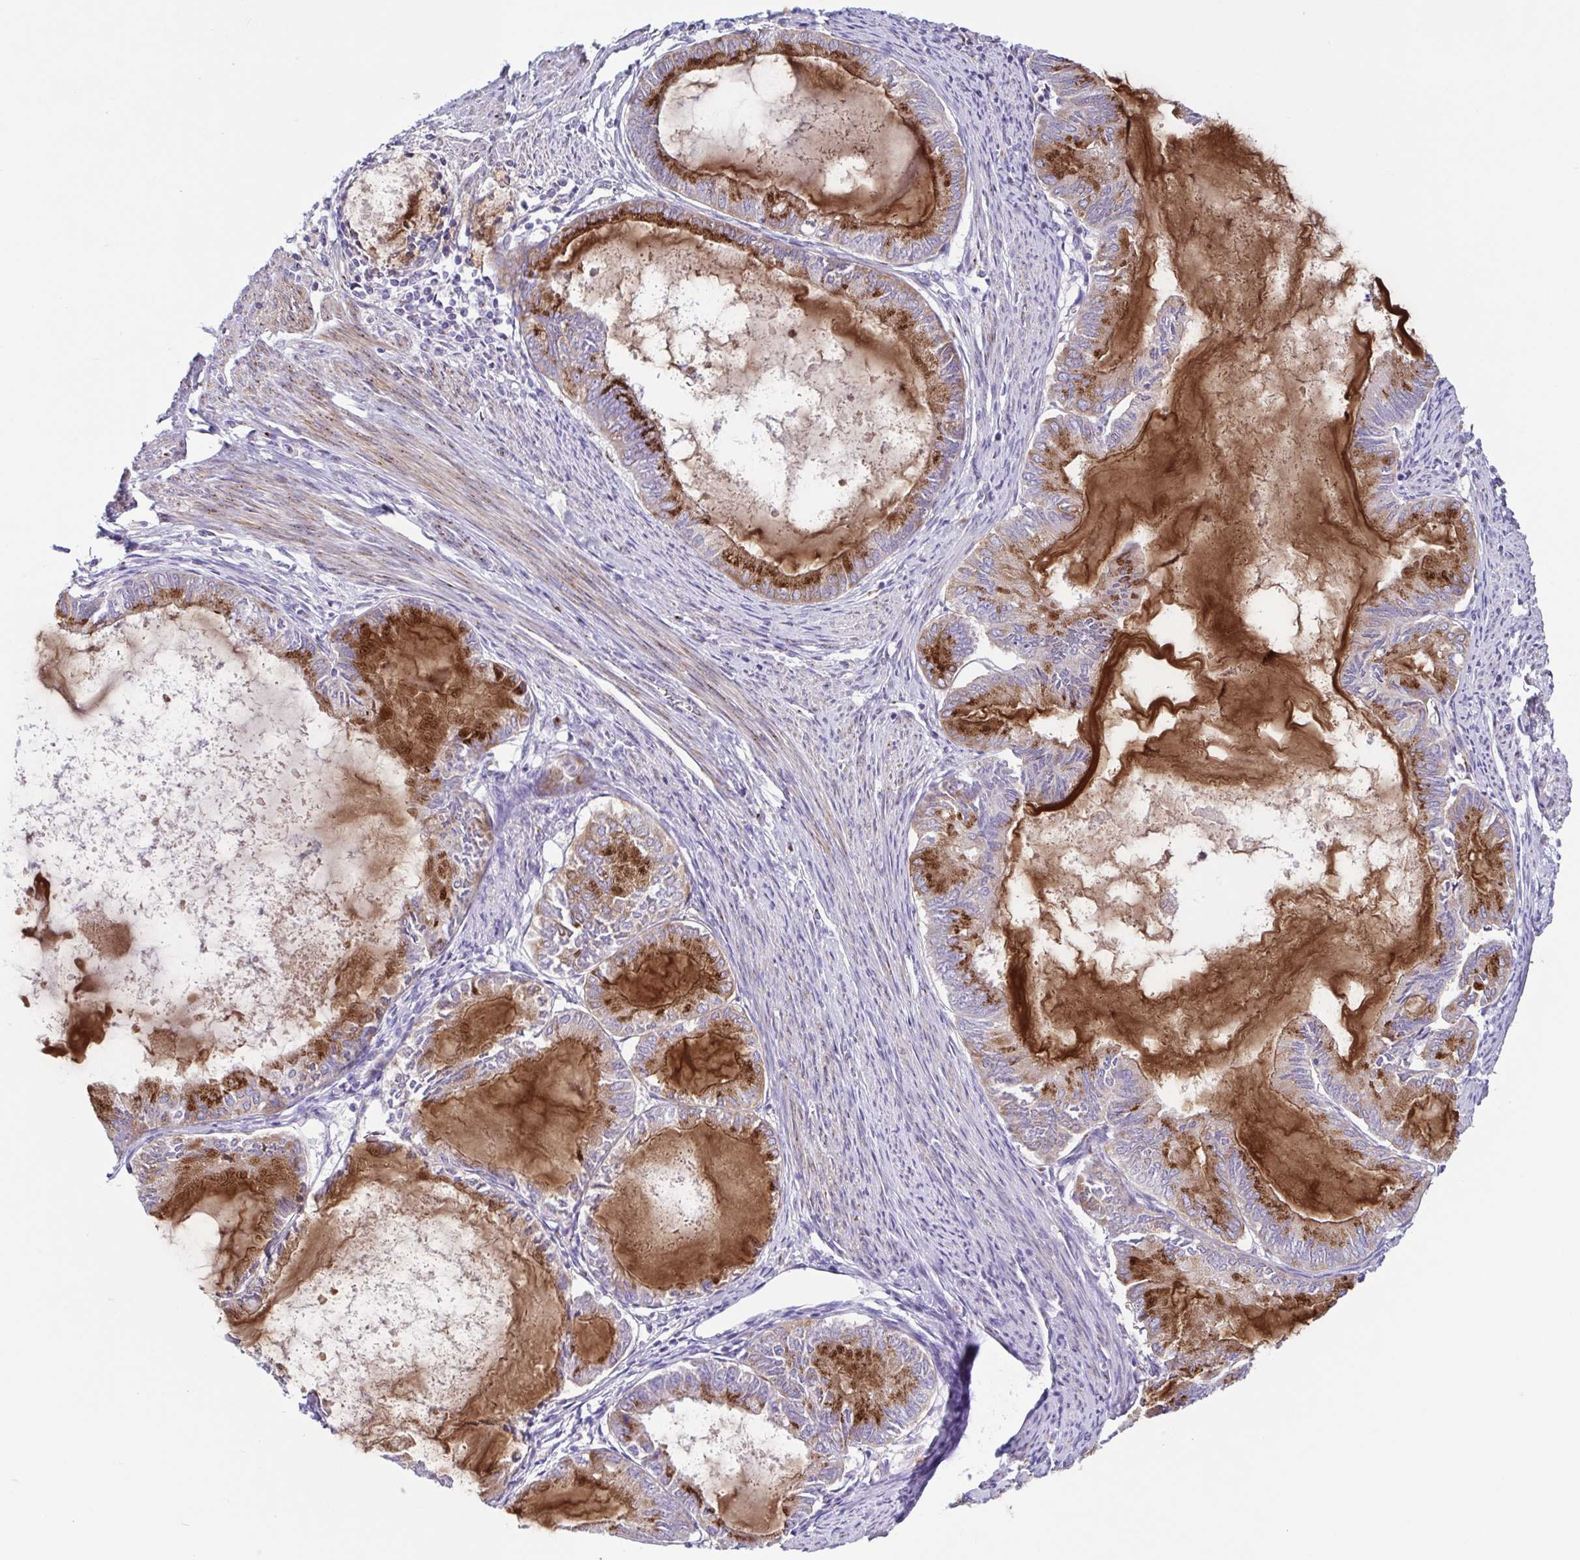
{"staining": {"intensity": "moderate", "quantity": "25%-75%", "location": "cytoplasmic/membranous"}, "tissue": "endometrial cancer", "cell_type": "Tumor cells", "image_type": "cancer", "snomed": [{"axis": "morphology", "description": "Adenocarcinoma, NOS"}, {"axis": "topography", "description": "Endometrium"}], "caption": "This is an image of immunohistochemistry staining of endometrial cancer (adenocarcinoma), which shows moderate staining in the cytoplasmic/membranous of tumor cells.", "gene": "COL17A1", "patient": {"sex": "female", "age": 86}}